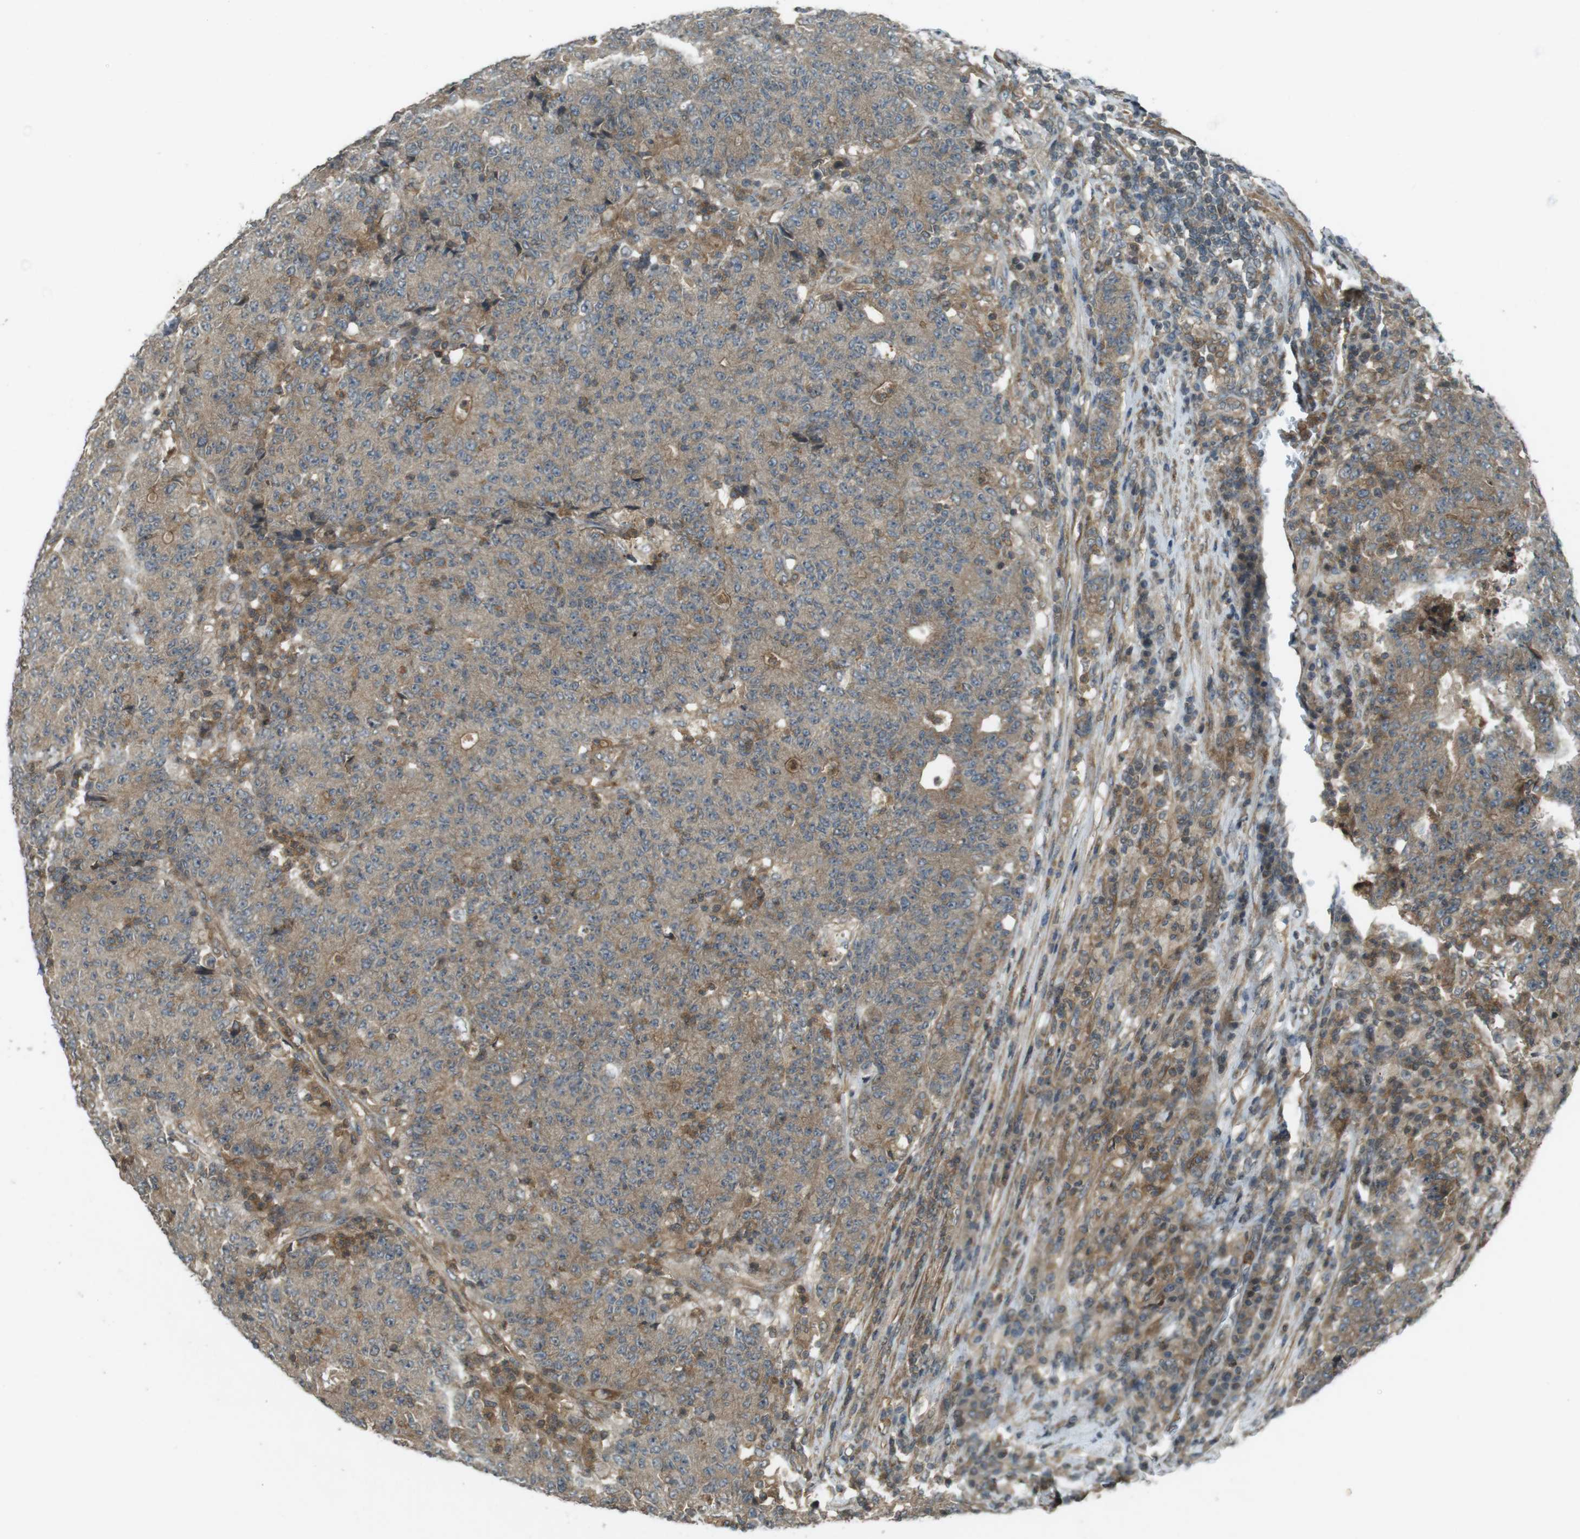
{"staining": {"intensity": "moderate", "quantity": ">75%", "location": "cytoplasmic/membranous"}, "tissue": "colorectal cancer", "cell_type": "Tumor cells", "image_type": "cancer", "snomed": [{"axis": "morphology", "description": "Normal tissue, NOS"}, {"axis": "morphology", "description": "Adenocarcinoma, NOS"}, {"axis": "topography", "description": "Colon"}], "caption": "Colorectal adenocarcinoma stained for a protein (brown) reveals moderate cytoplasmic/membranous positive staining in approximately >75% of tumor cells.", "gene": "ZYX", "patient": {"sex": "female", "age": 75}}